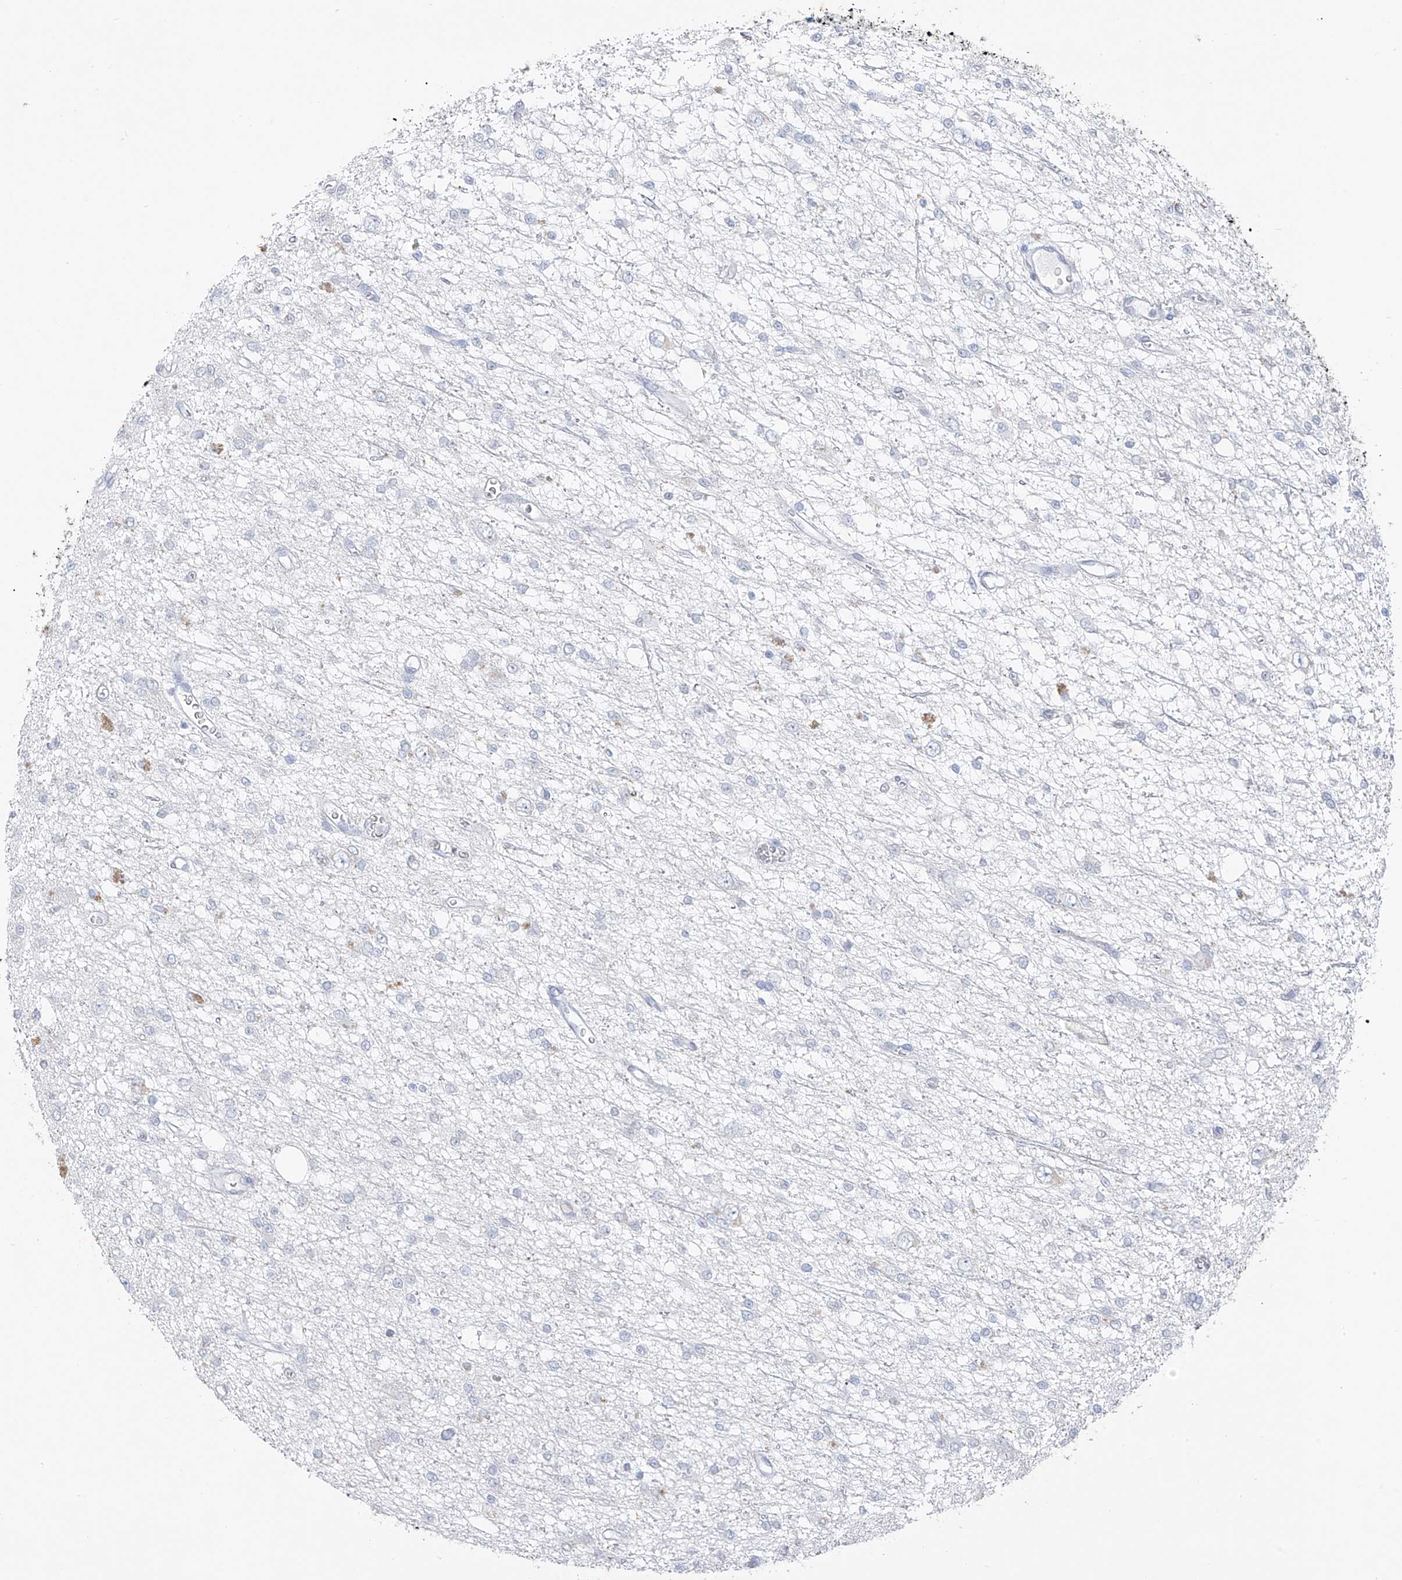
{"staining": {"intensity": "negative", "quantity": "none", "location": "none"}, "tissue": "glioma", "cell_type": "Tumor cells", "image_type": "cancer", "snomed": [{"axis": "morphology", "description": "Glioma, malignant, Low grade"}, {"axis": "topography", "description": "Brain"}], "caption": "Tumor cells show no significant protein positivity in glioma.", "gene": "CX3CR1", "patient": {"sex": "male", "age": 38}}